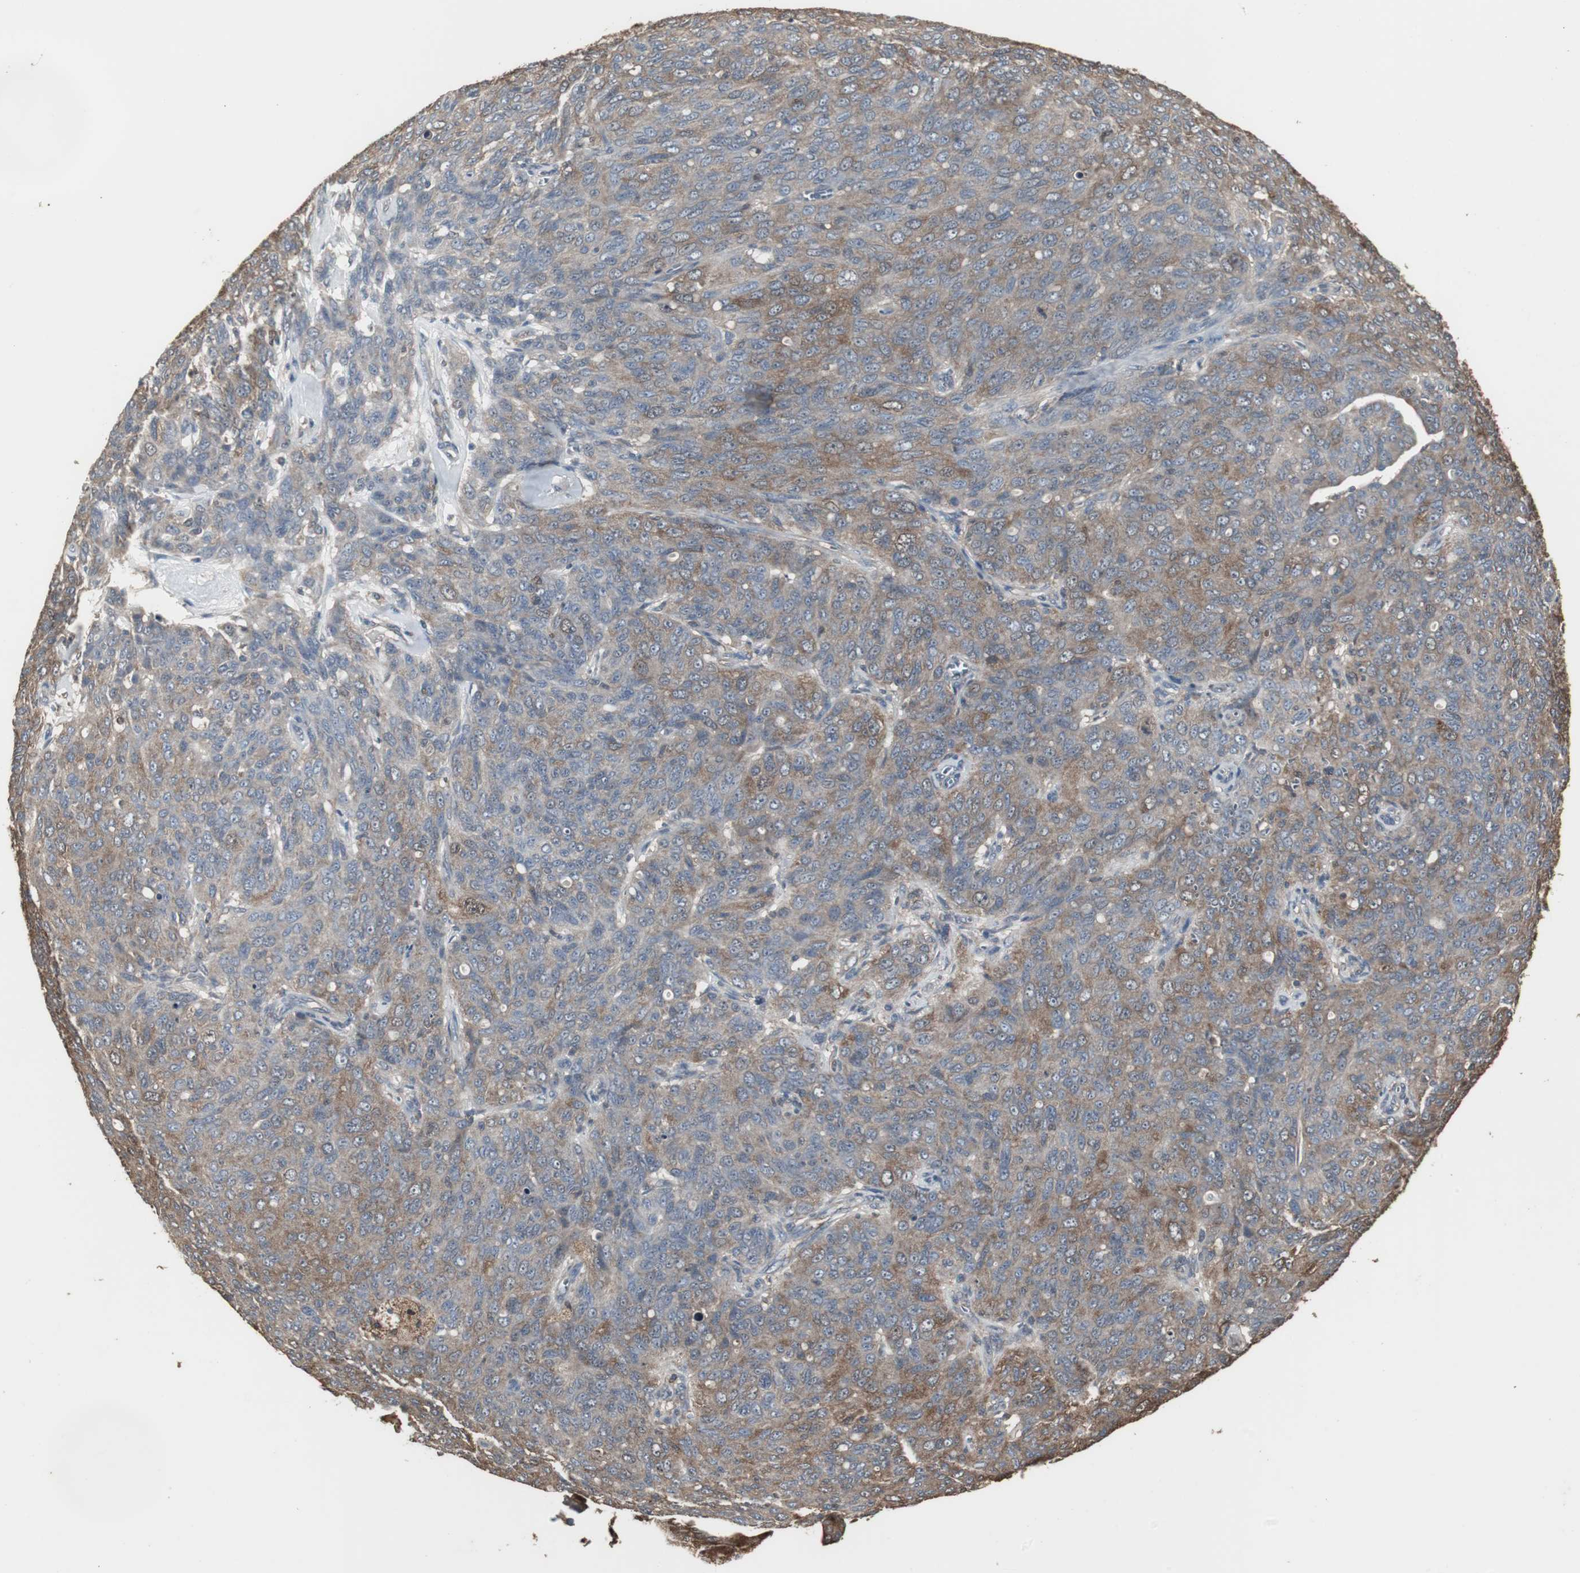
{"staining": {"intensity": "moderate", "quantity": ">75%", "location": "cytoplasmic/membranous"}, "tissue": "ovarian cancer", "cell_type": "Tumor cells", "image_type": "cancer", "snomed": [{"axis": "morphology", "description": "Carcinoma, endometroid"}, {"axis": "topography", "description": "Ovary"}], "caption": "Immunohistochemical staining of ovarian cancer (endometroid carcinoma) demonstrates moderate cytoplasmic/membranous protein expression in about >75% of tumor cells.", "gene": "HPRT1", "patient": {"sex": "female", "age": 60}}